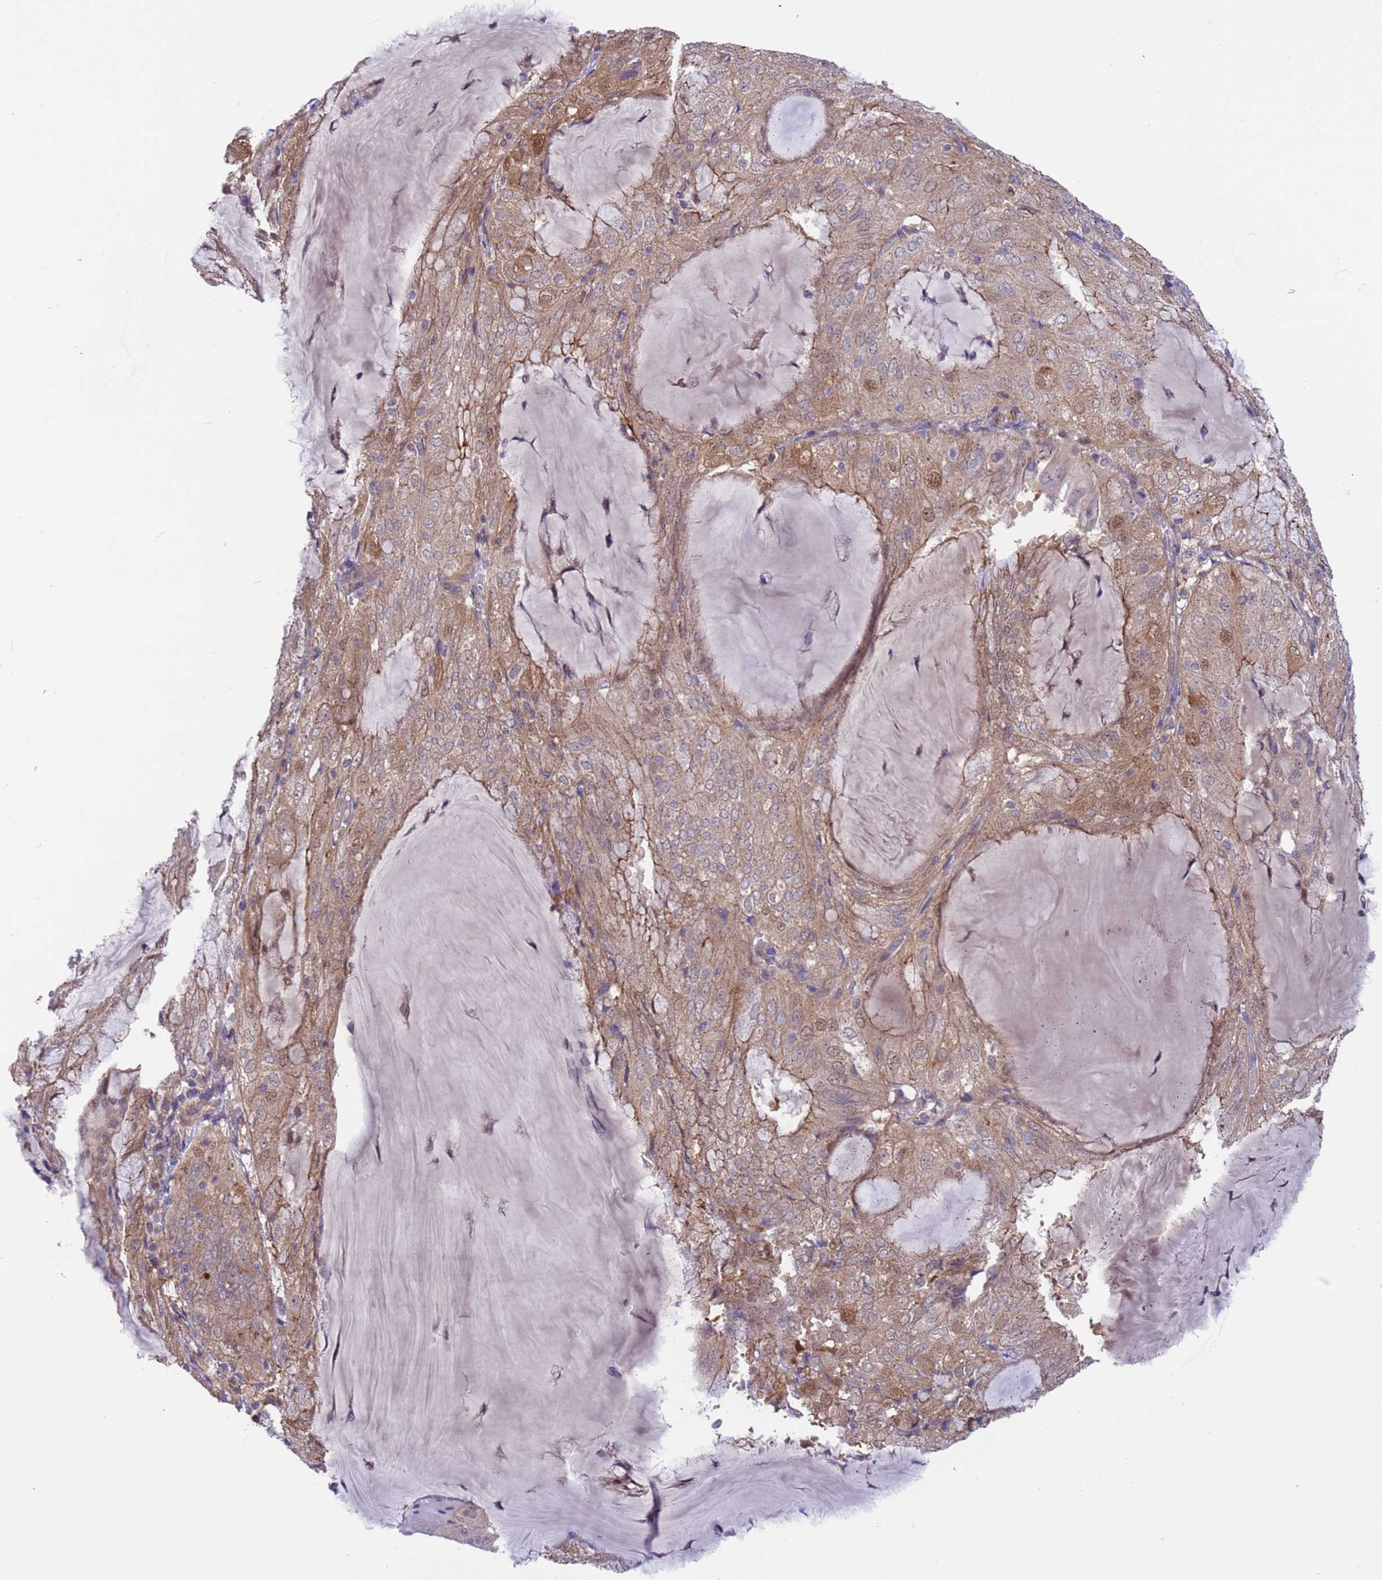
{"staining": {"intensity": "moderate", "quantity": ">75%", "location": "cytoplasmic/membranous,nuclear"}, "tissue": "endometrial cancer", "cell_type": "Tumor cells", "image_type": "cancer", "snomed": [{"axis": "morphology", "description": "Adenocarcinoma, NOS"}, {"axis": "topography", "description": "Endometrium"}], "caption": "IHC micrograph of human endometrial cancer (adenocarcinoma) stained for a protein (brown), which displays medium levels of moderate cytoplasmic/membranous and nuclear expression in about >75% of tumor cells.", "gene": "GJA10", "patient": {"sex": "female", "age": 81}}